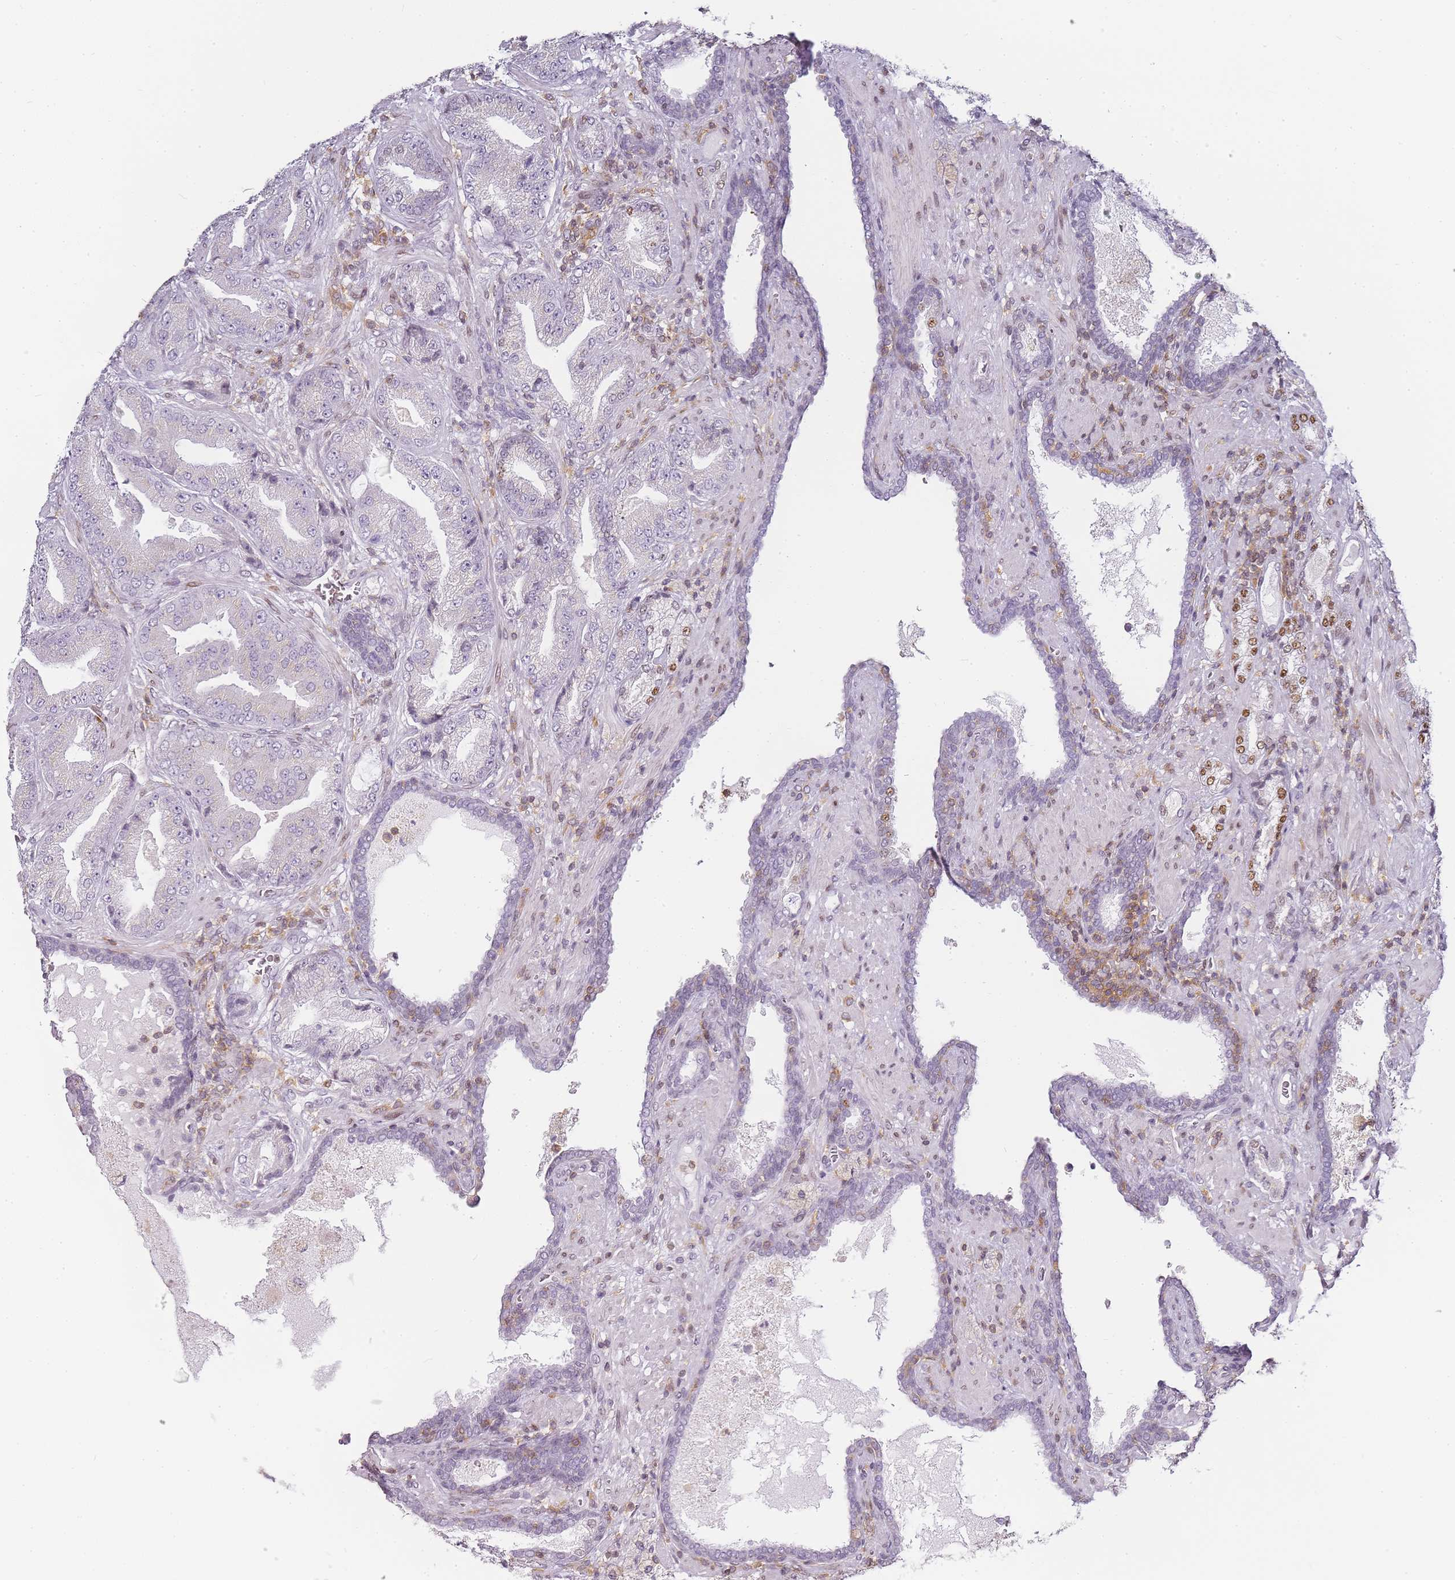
{"staining": {"intensity": "negative", "quantity": "none", "location": "none"}, "tissue": "prostate cancer", "cell_type": "Tumor cells", "image_type": "cancer", "snomed": [{"axis": "morphology", "description": "Adenocarcinoma, High grade"}, {"axis": "topography", "description": "Prostate"}], "caption": "Immunohistochemical staining of adenocarcinoma (high-grade) (prostate) reveals no significant staining in tumor cells.", "gene": "JAKMIP1", "patient": {"sex": "male", "age": 68}}